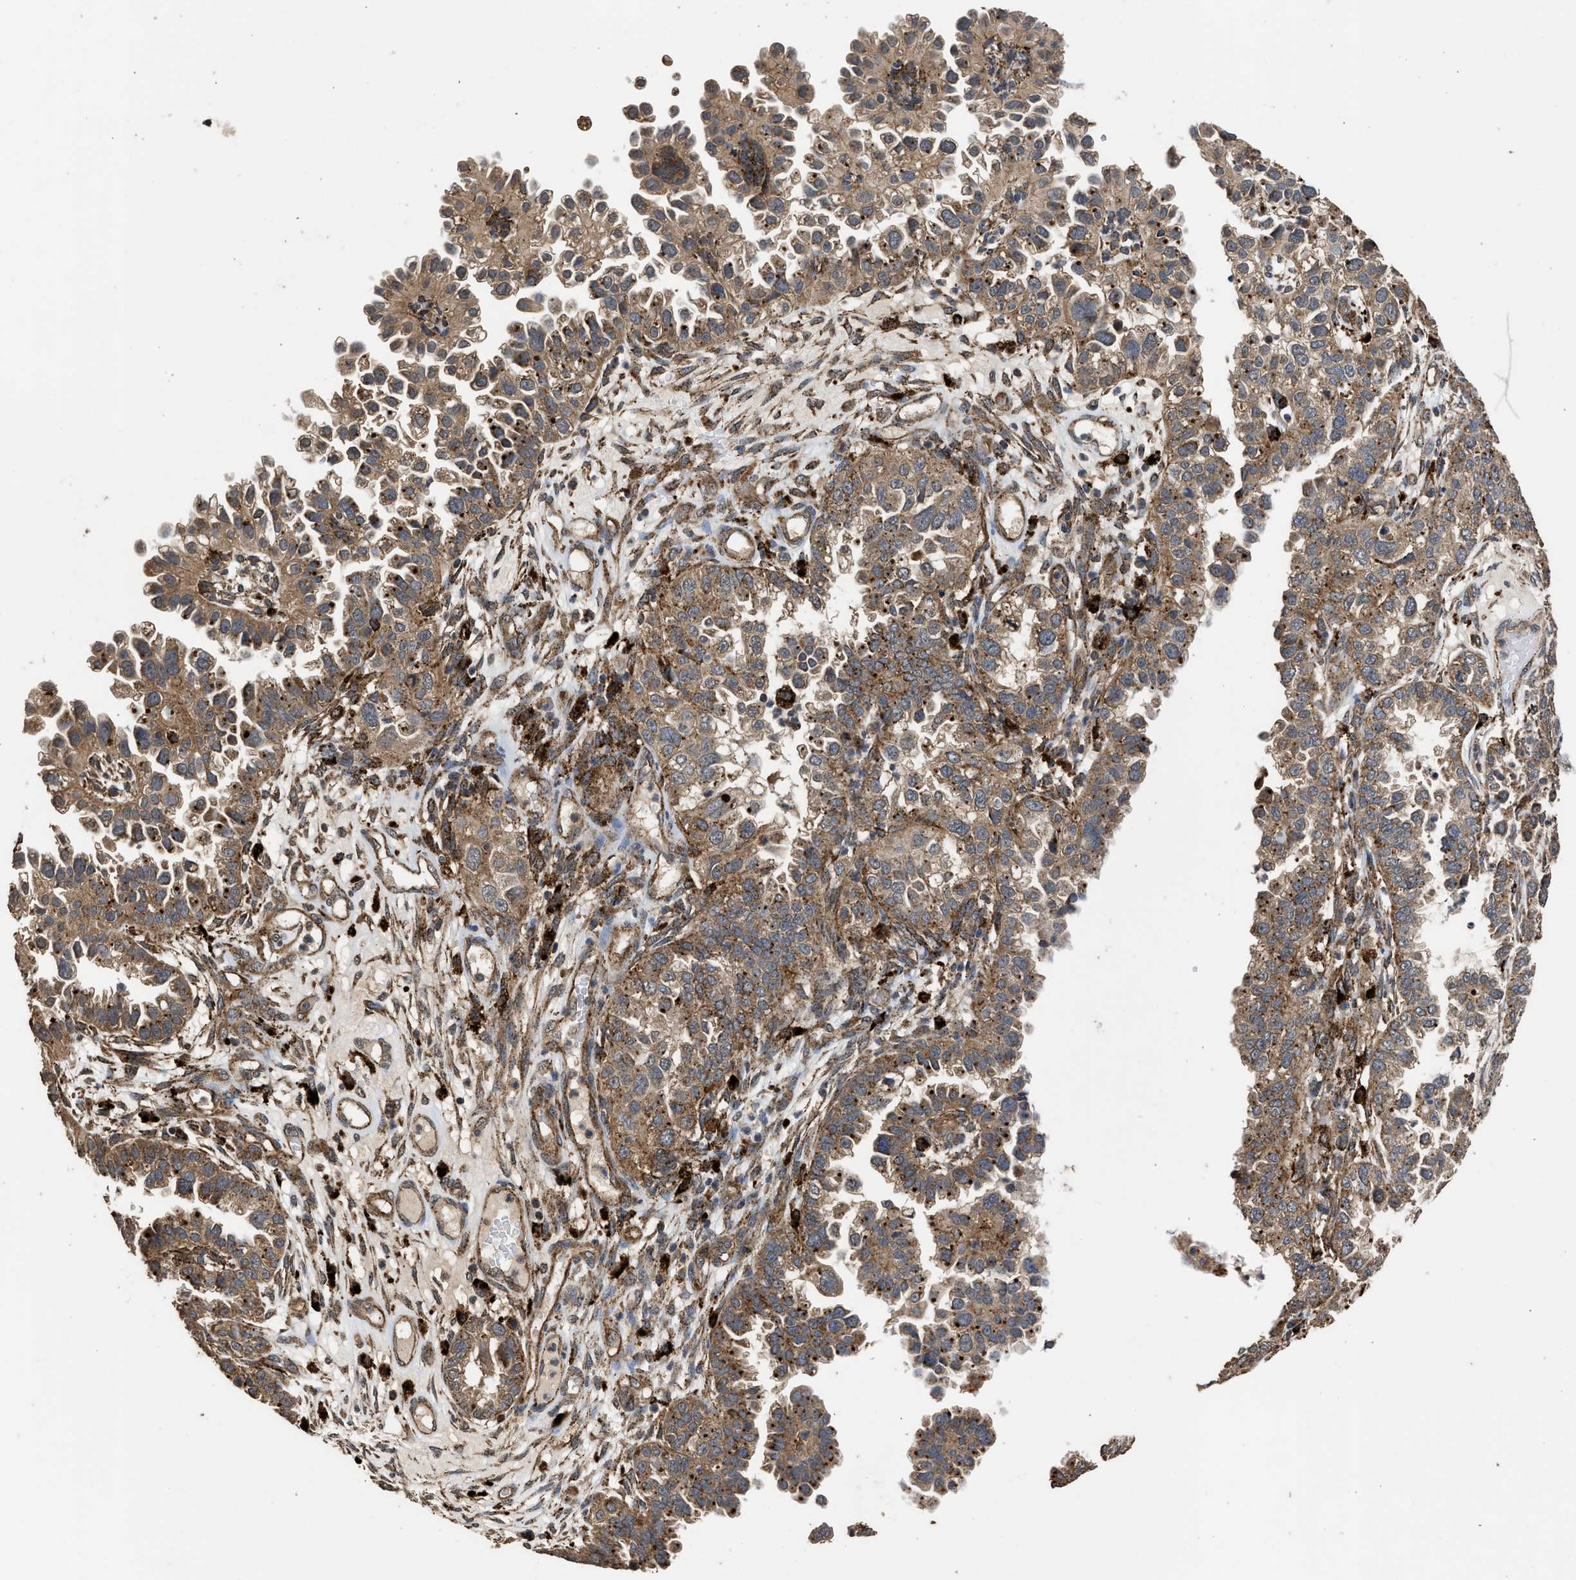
{"staining": {"intensity": "moderate", "quantity": ">75%", "location": "cytoplasmic/membranous"}, "tissue": "endometrial cancer", "cell_type": "Tumor cells", "image_type": "cancer", "snomed": [{"axis": "morphology", "description": "Adenocarcinoma, NOS"}, {"axis": "topography", "description": "Endometrium"}], "caption": "This is an image of immunohistochemistry staining of endometrial cancer (adenocarcinoma), which shows moderate positivity in the cytoplasmic/membranous of tumor cells.", "gene": "CTSV", "patient": {"sex": "female", "age": 85}}